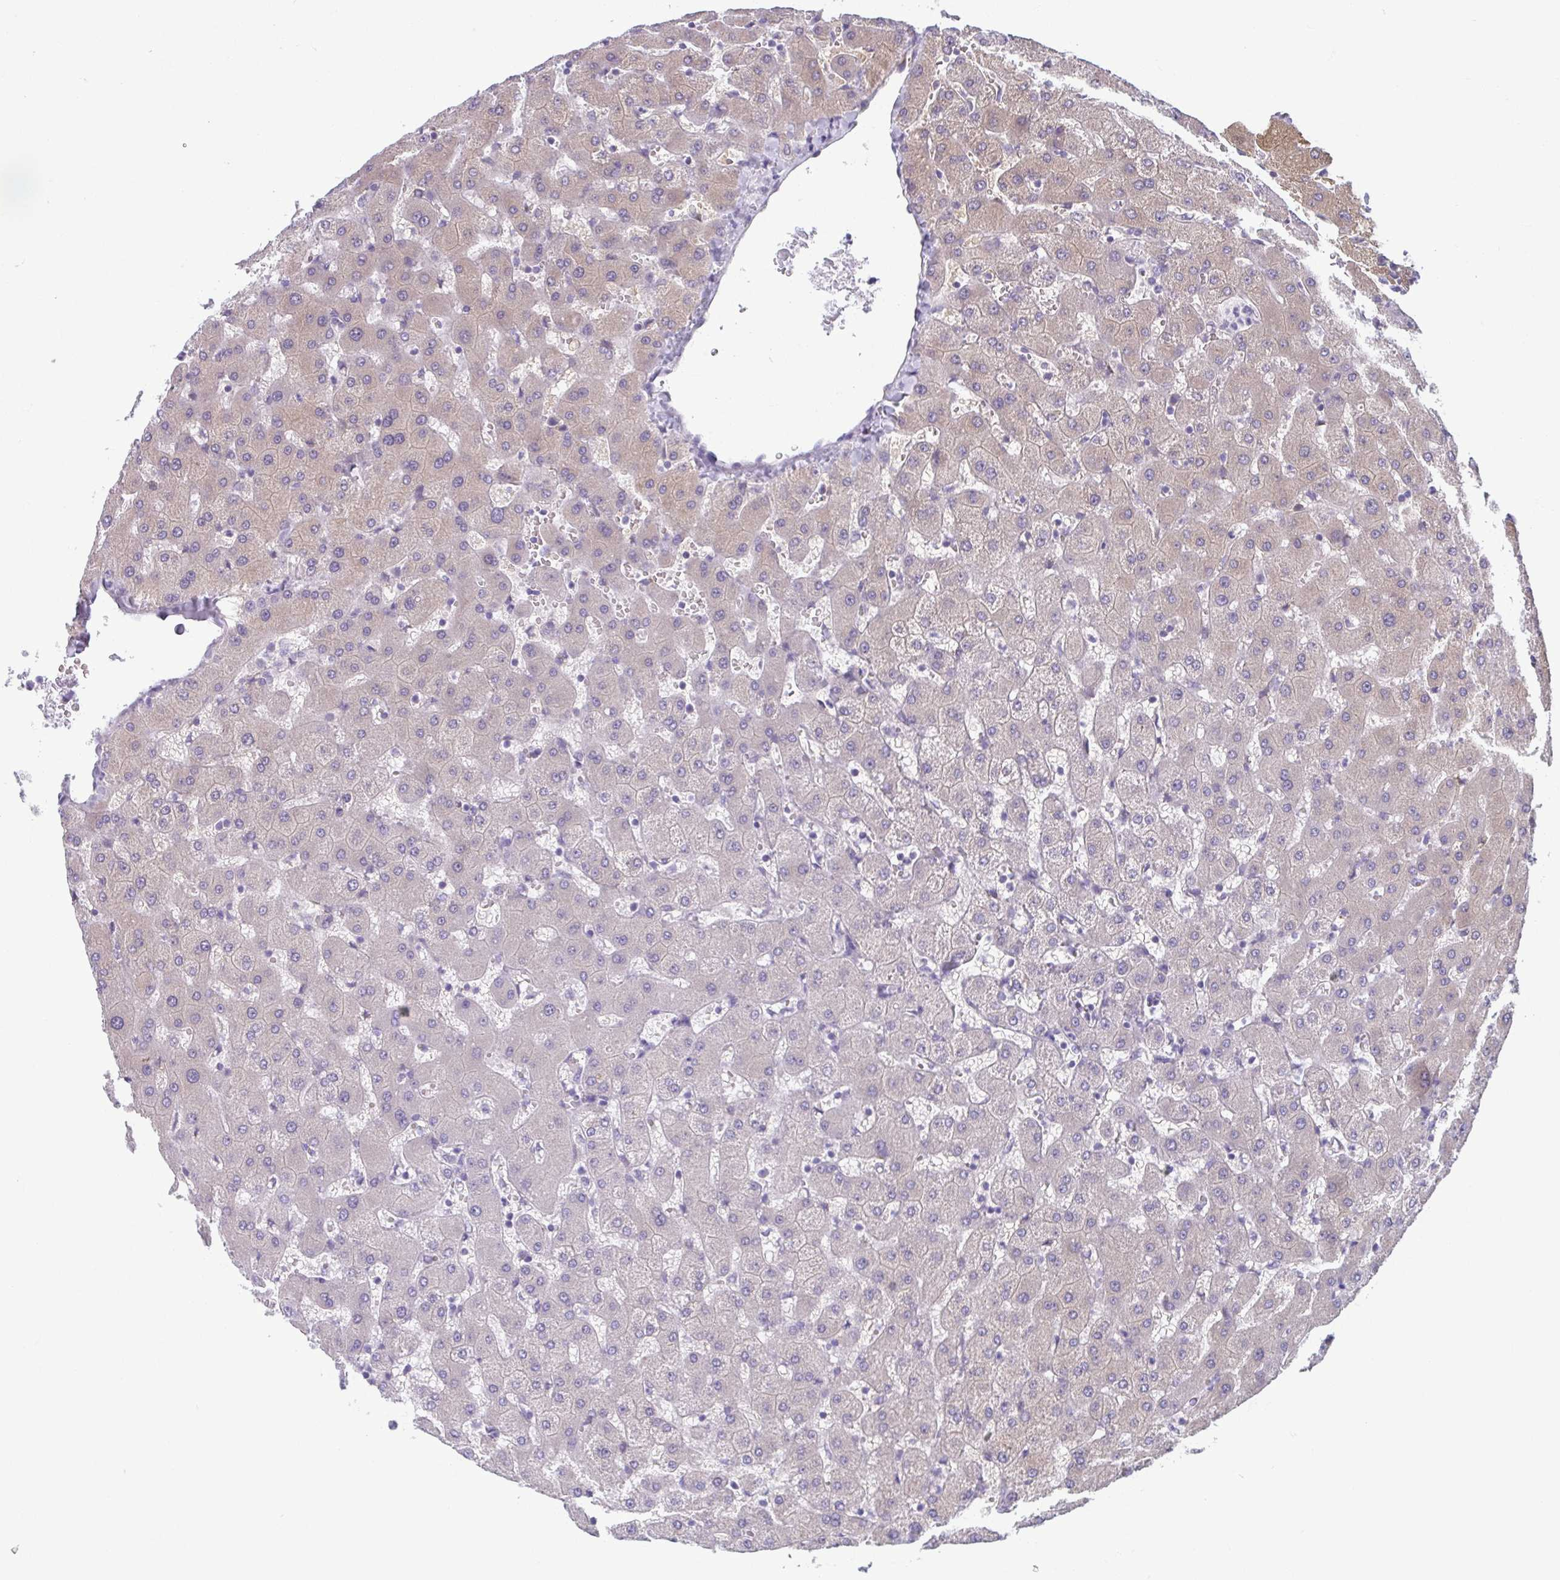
{"staining": {"intensity": "negative", "quantity": "none", "location": "none"}, "tissue": "liver", "cell_type": "Cholangiocytes", "image_type": "normal", "snomed": [{"axis": "morphology", "description": "Normal tissue, NOS"}, {"axis": "topography", "description": "Liver"}], "caption": "Protein analysis of benign liver demonstrates no significant expression in cholangiocytes. (Immunohistochemistry (ihc), brightfield microscopy, high magnification).", "gene": "TMEM108", "patient": {"sex": "female", "age": 63}}